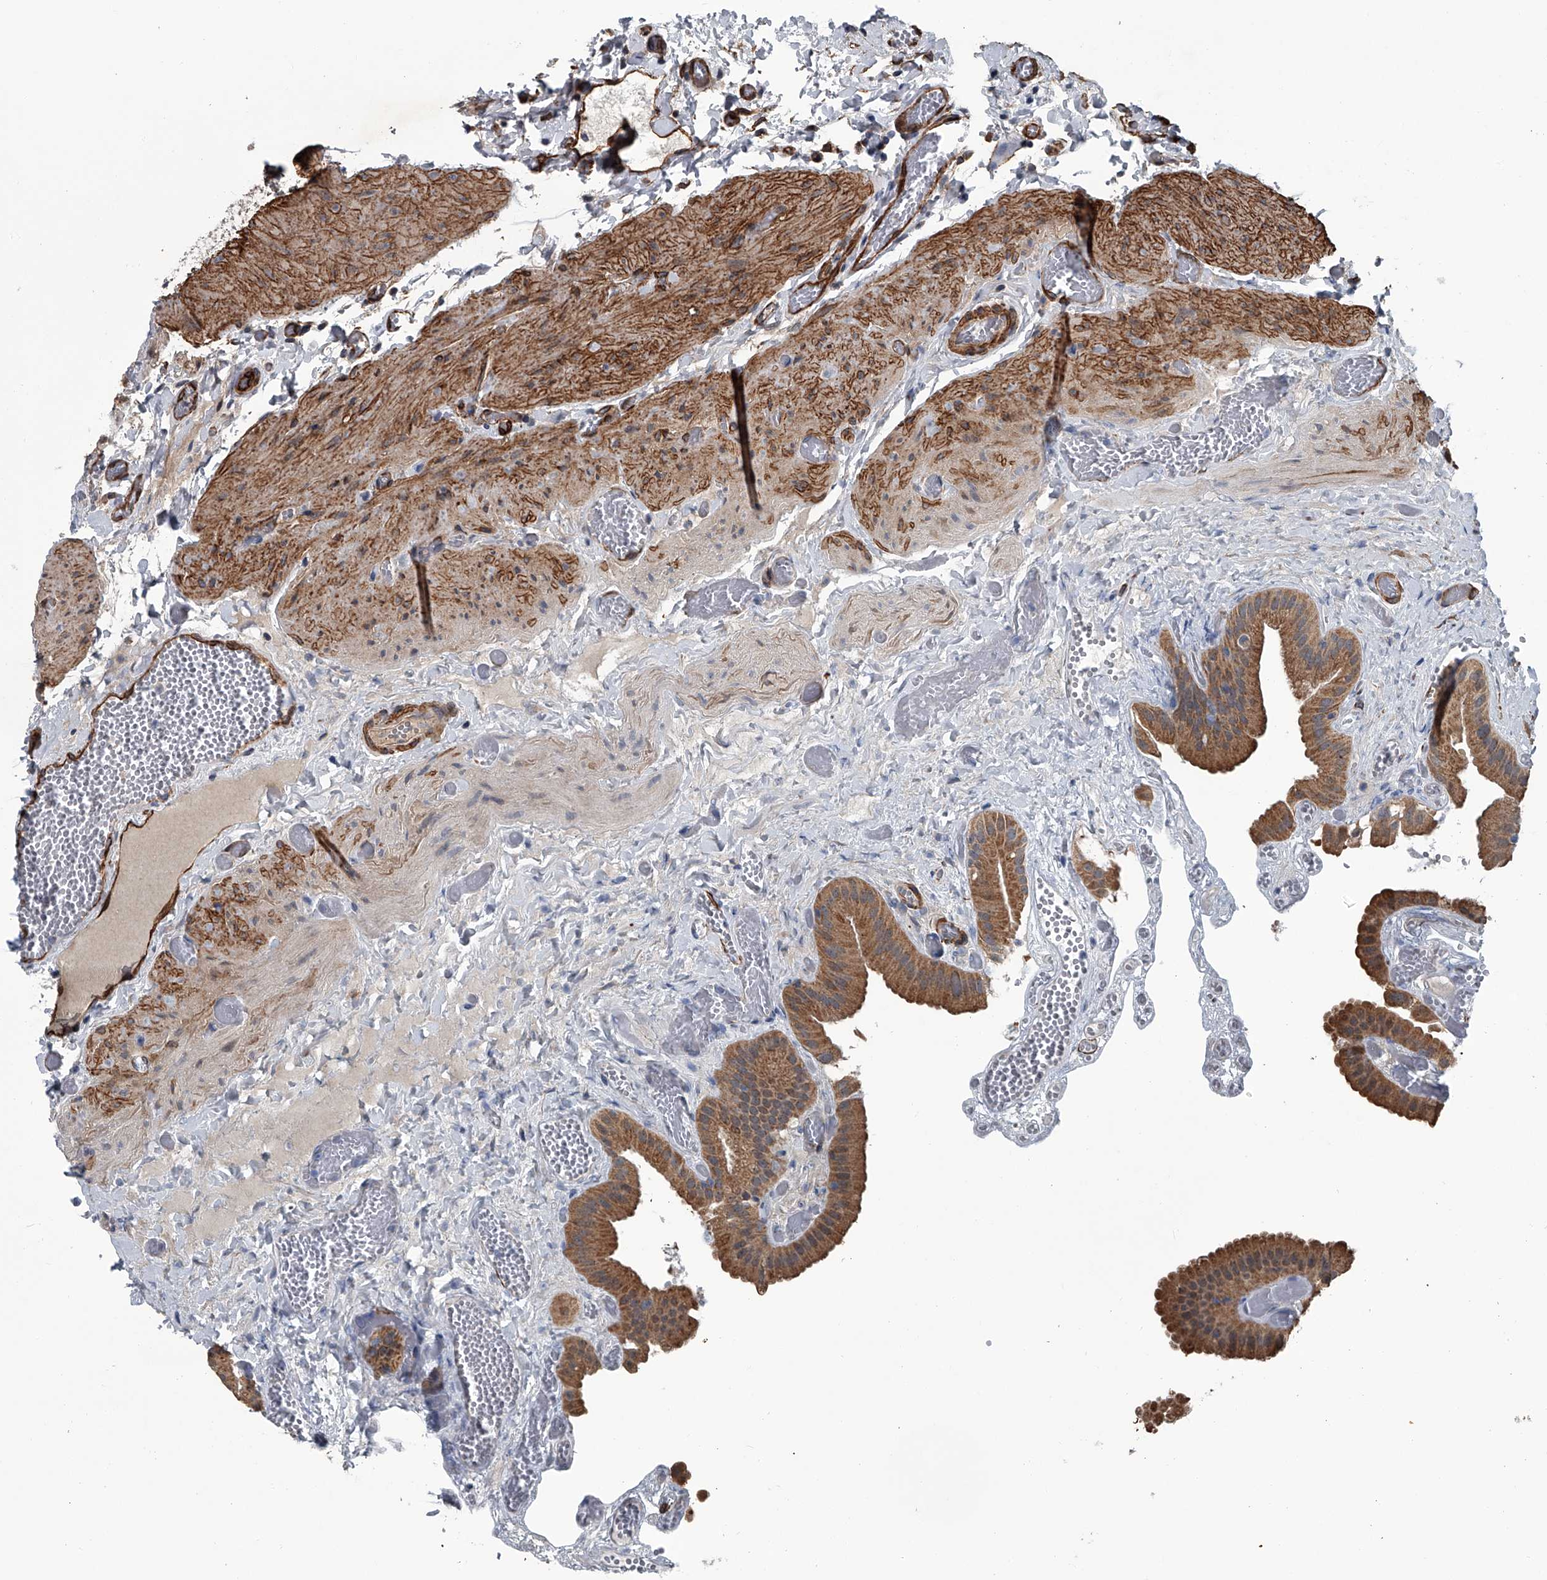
{"staining": {"intensity": "moderate", "quantity": ">75%", "location": "cytoplasmic/membranous"}, "tissue": "gallbladder", "cell_type": "Glandular cells", "image_type": "normal", "snomed": [{"axis": "morphology", "description": "Normal tissue, NOS"}, {"axis": "topography", "description": "Gallbladder"}], "caption": "Immunohistochemistry micrograph of normal gallbladder stained for a protein (brown), which displays medium levels of moderate cytoplasmic/membranous positivity in about >75% of glandular cells.", "gene": "LDLRAD2", "patient": {"sex": "female", "age": 64}}